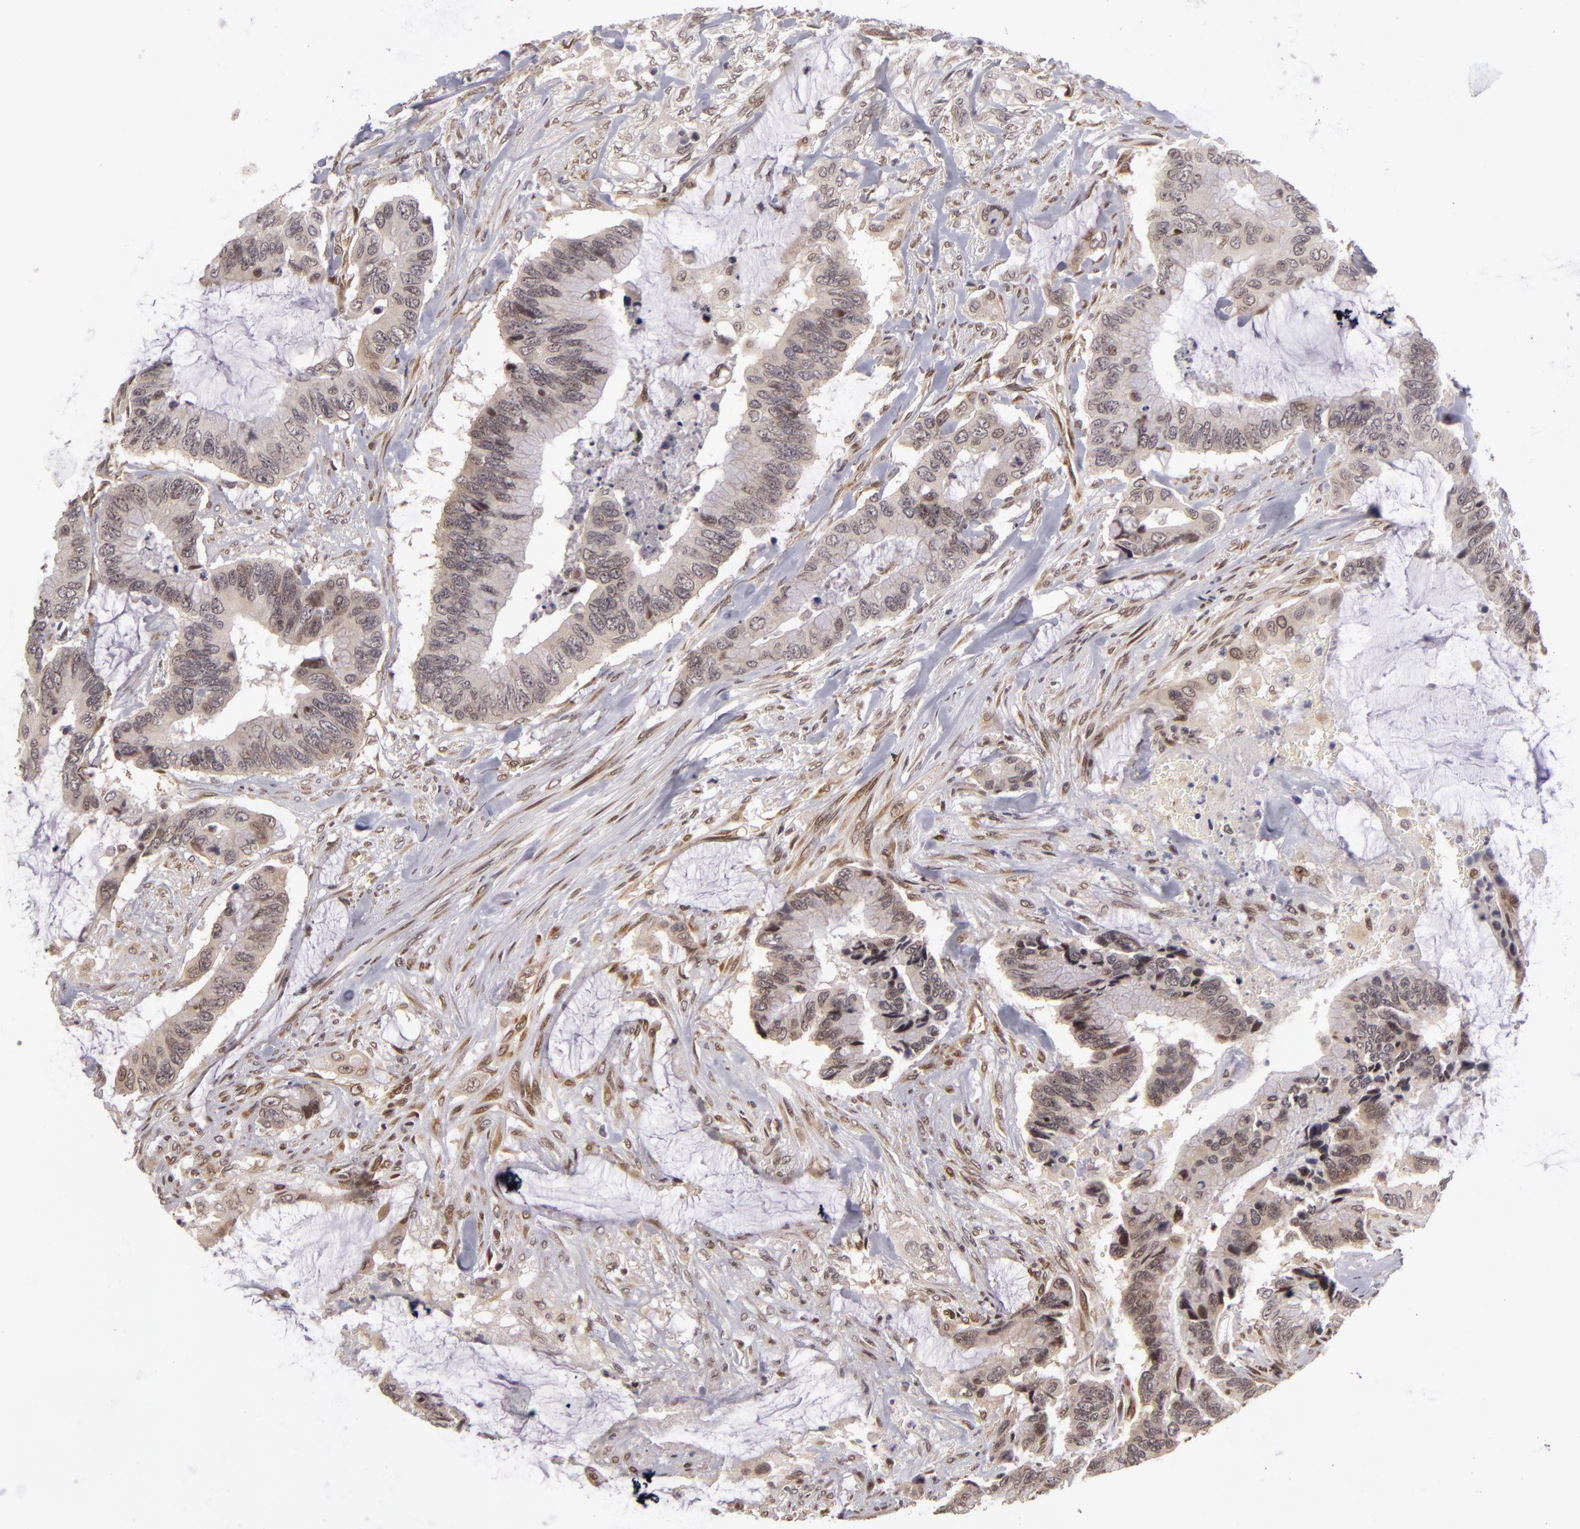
{"staining": {"intensity": "weak", "quantity": ">75%", "location": "cytoplasmic/membranous,nuclear"}, "tissue": "colorectal cancer", "cell_type": "Tumor cells", "image_type": "cancer", "snomed": [{"axis": "morphology", "description": "Adenocarcinoma, NOS"}, {"axis": "topography", "description": "Rectum"}], "caption": "This is an image of IHC staining of colorectal adenocarcinoma, which shows weak positivity in the cytoplasmic/membranous and nuclear of tumor cells.", "gene": "ZNF133", "patient": {"sex": "female", "age": 59}}